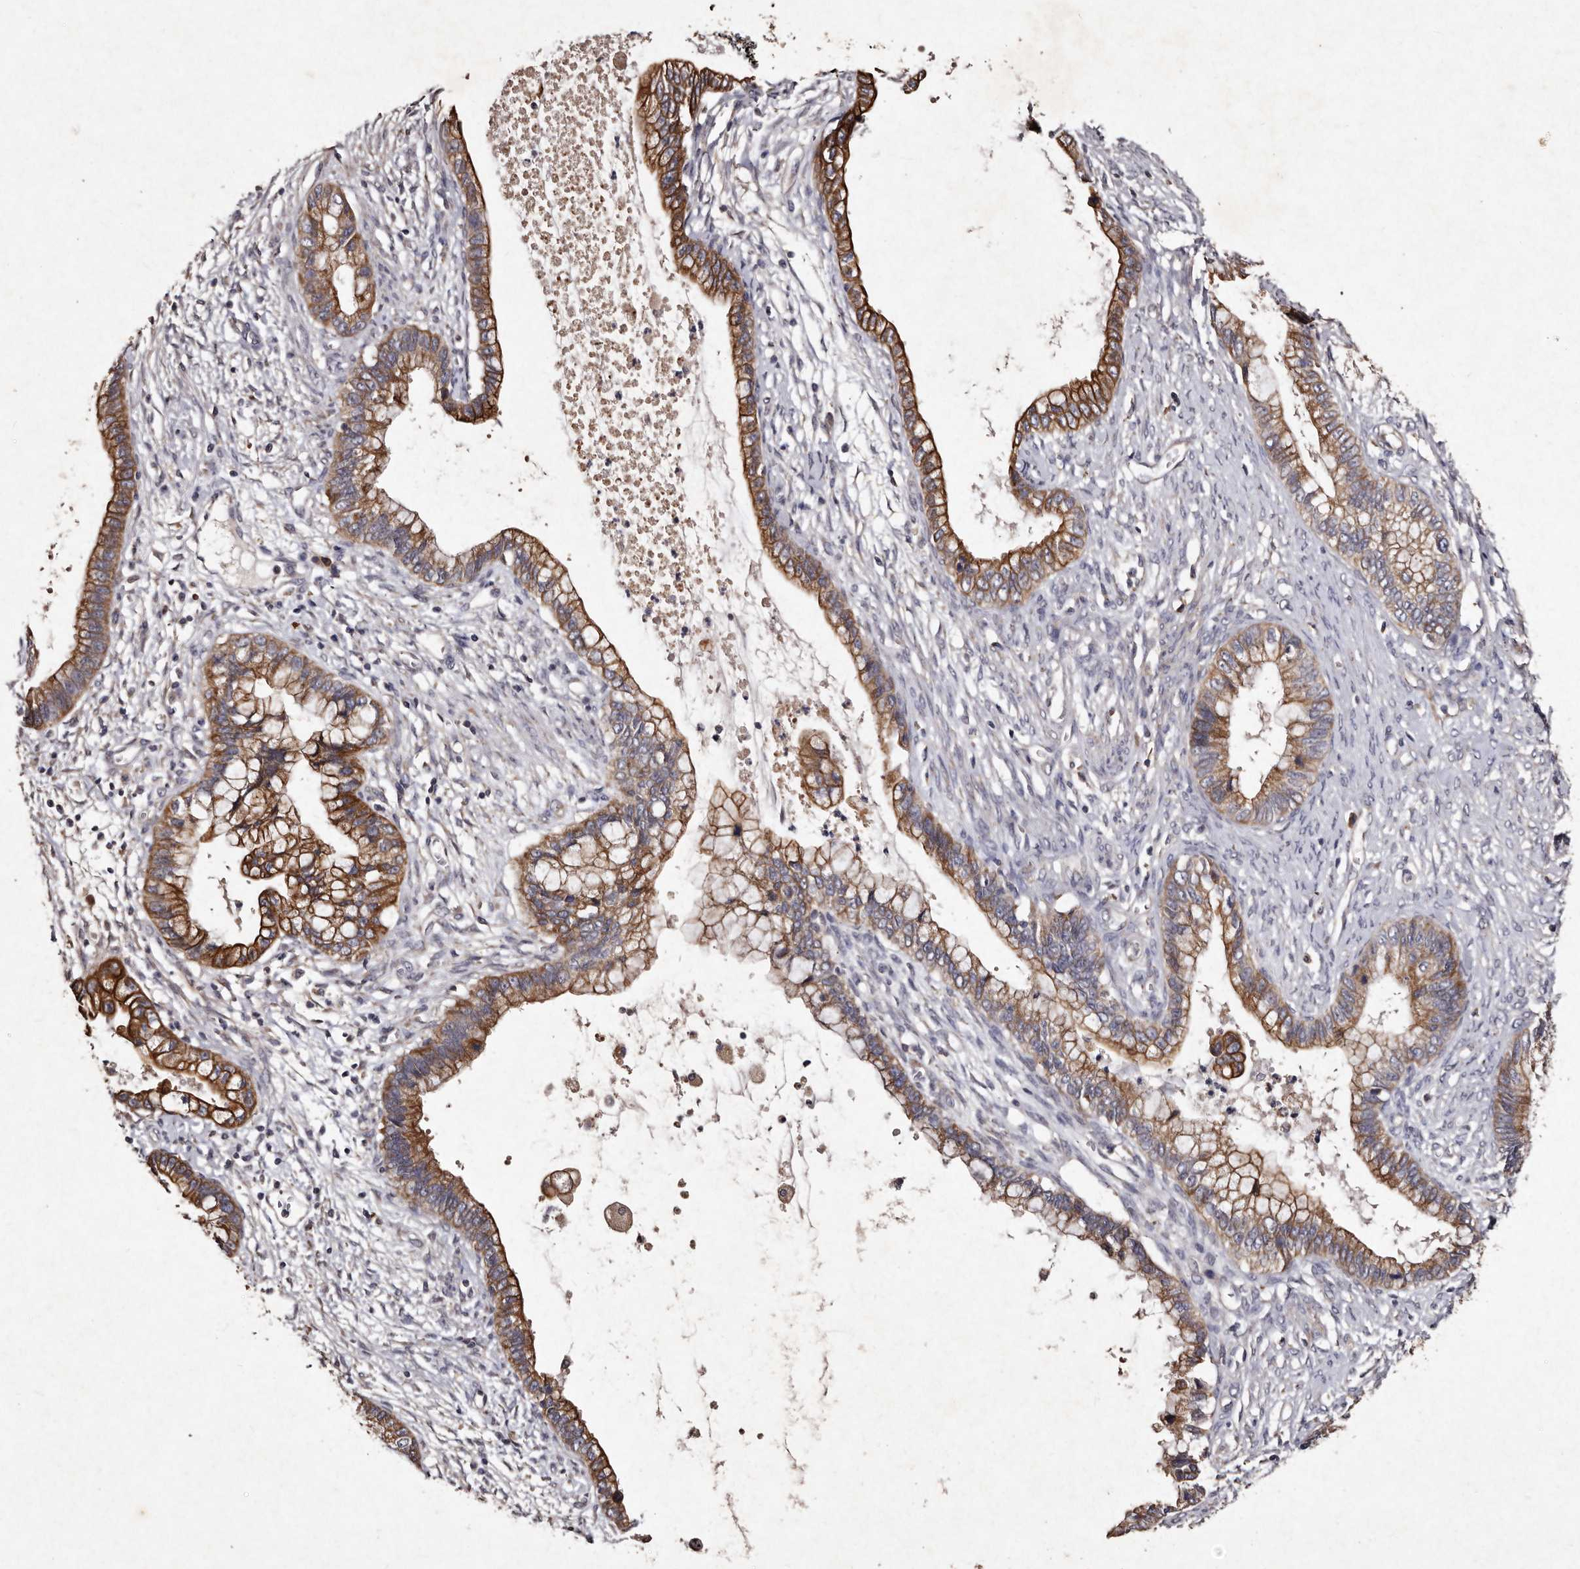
{"staining": {"intensity": "moderate", "quantity": "25%-75%", "location": "cytoplasmic/membranous"}, "tissue": "cervical cancer", "cell_type": "Tumor cells", "image_type": "cancer", "snomed": [{"axis": "morphology", "description": "Adenocarcinoma, NOS"}, {"axis": "topography", "description": "Cervix"}], "caption": "About 25%-75% of tumor cells in adenocarcinoma (cervical) display moderate cytoplasmic/membranous protein positivity as visualized by brown immunohistochemical staining.", "gene": "TFB1M", "patient": {"sex": "female", "age": 44}}